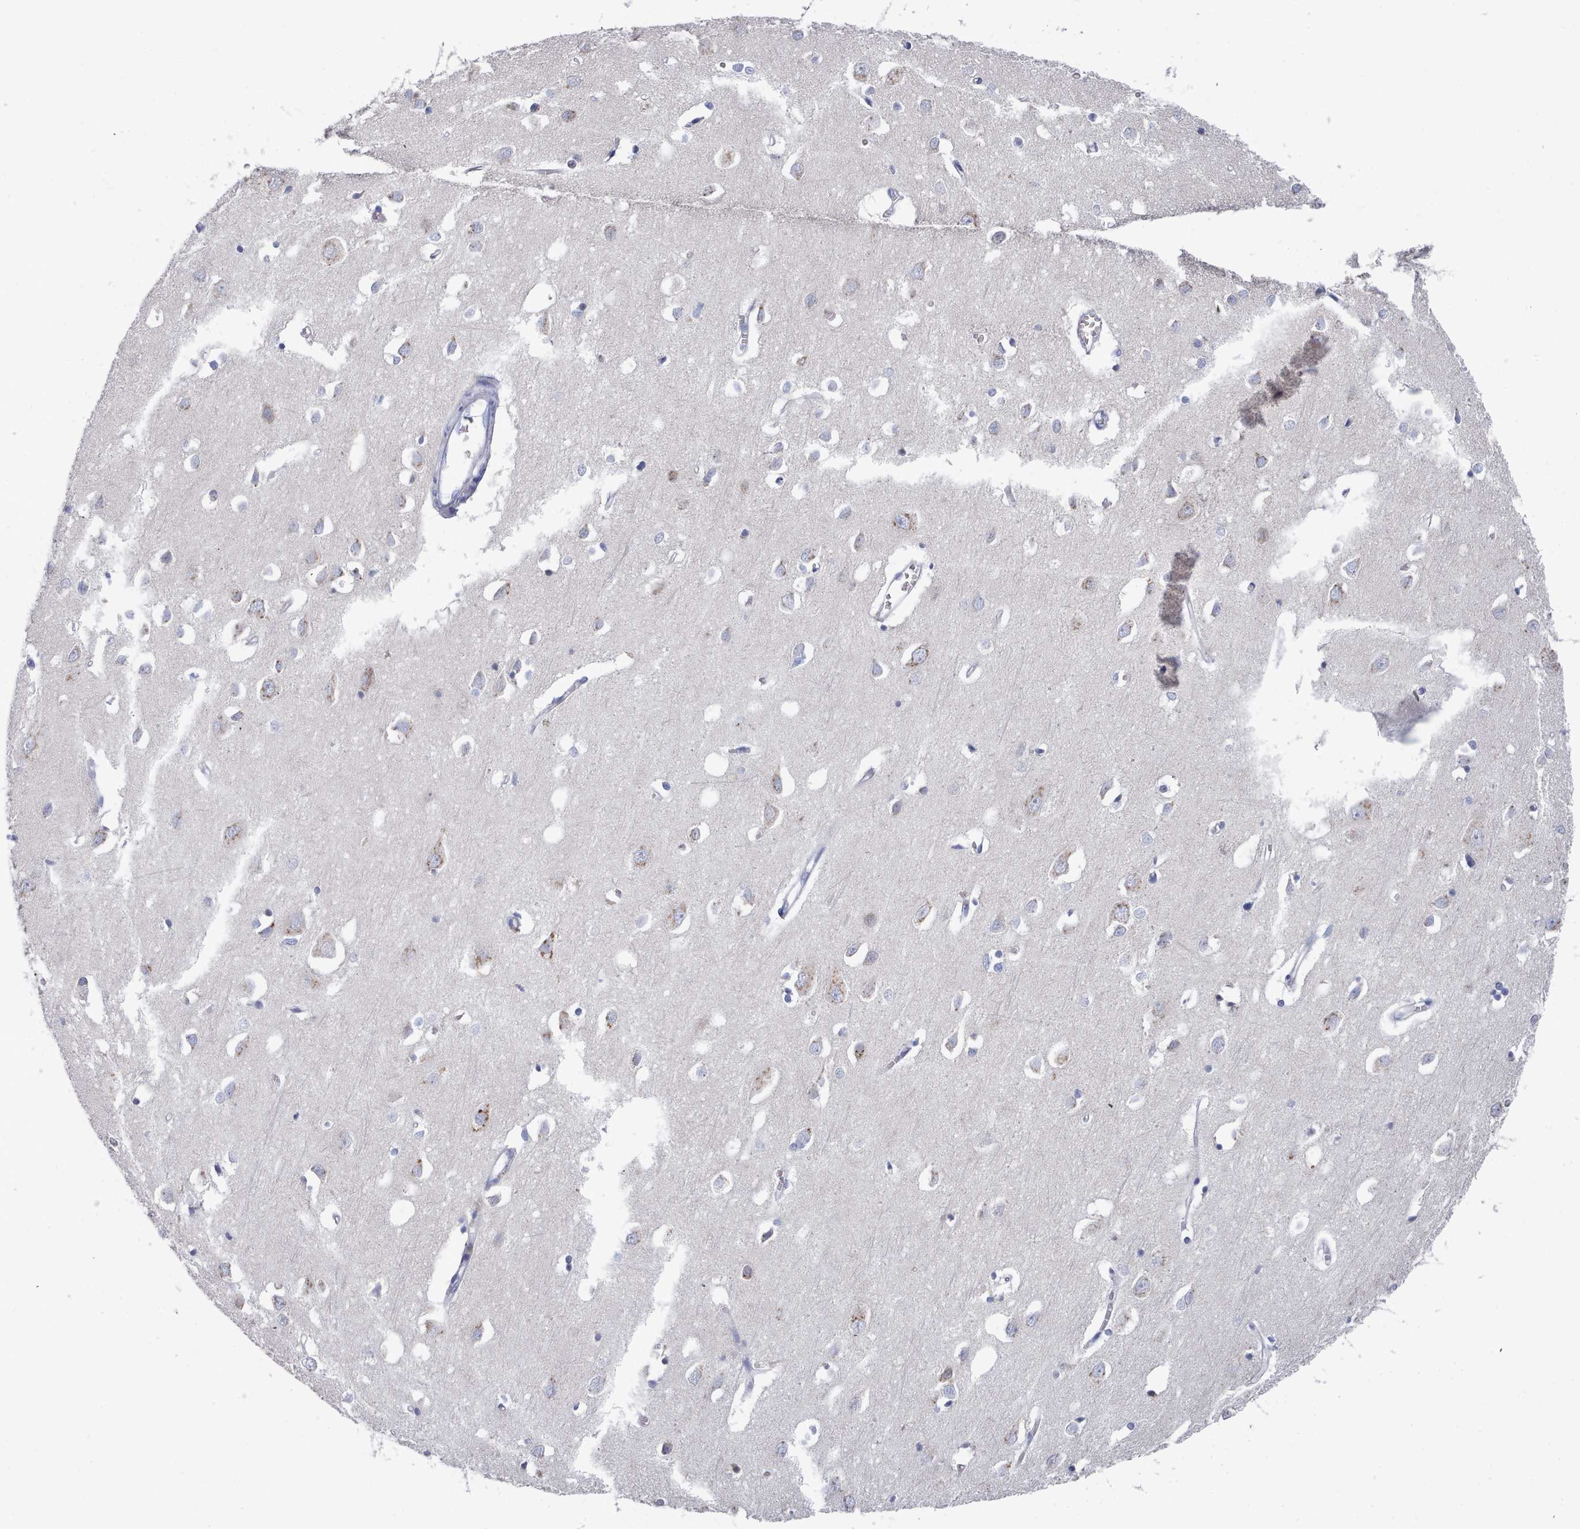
{"staining": {"intensity": "negative", "quantity": "none", "location": "none"}, "tissue": "cerebral cortex", "cell_type": "Endothelial cells", "image_type": "normal", "snomed": [{"axis": "morphology", "description": "Normal tissue, NOS"}, {"axis": "topography", "description": "Cerebral cortex"}], "caption": "Immunohistochemistry photomicrograph of benign cerebral cortex stained for a protein (brown), which shows no positivity in endothelial cells.", "gene": "ENSG00000285188", "patient": {"sex": "female", "age": 64}}